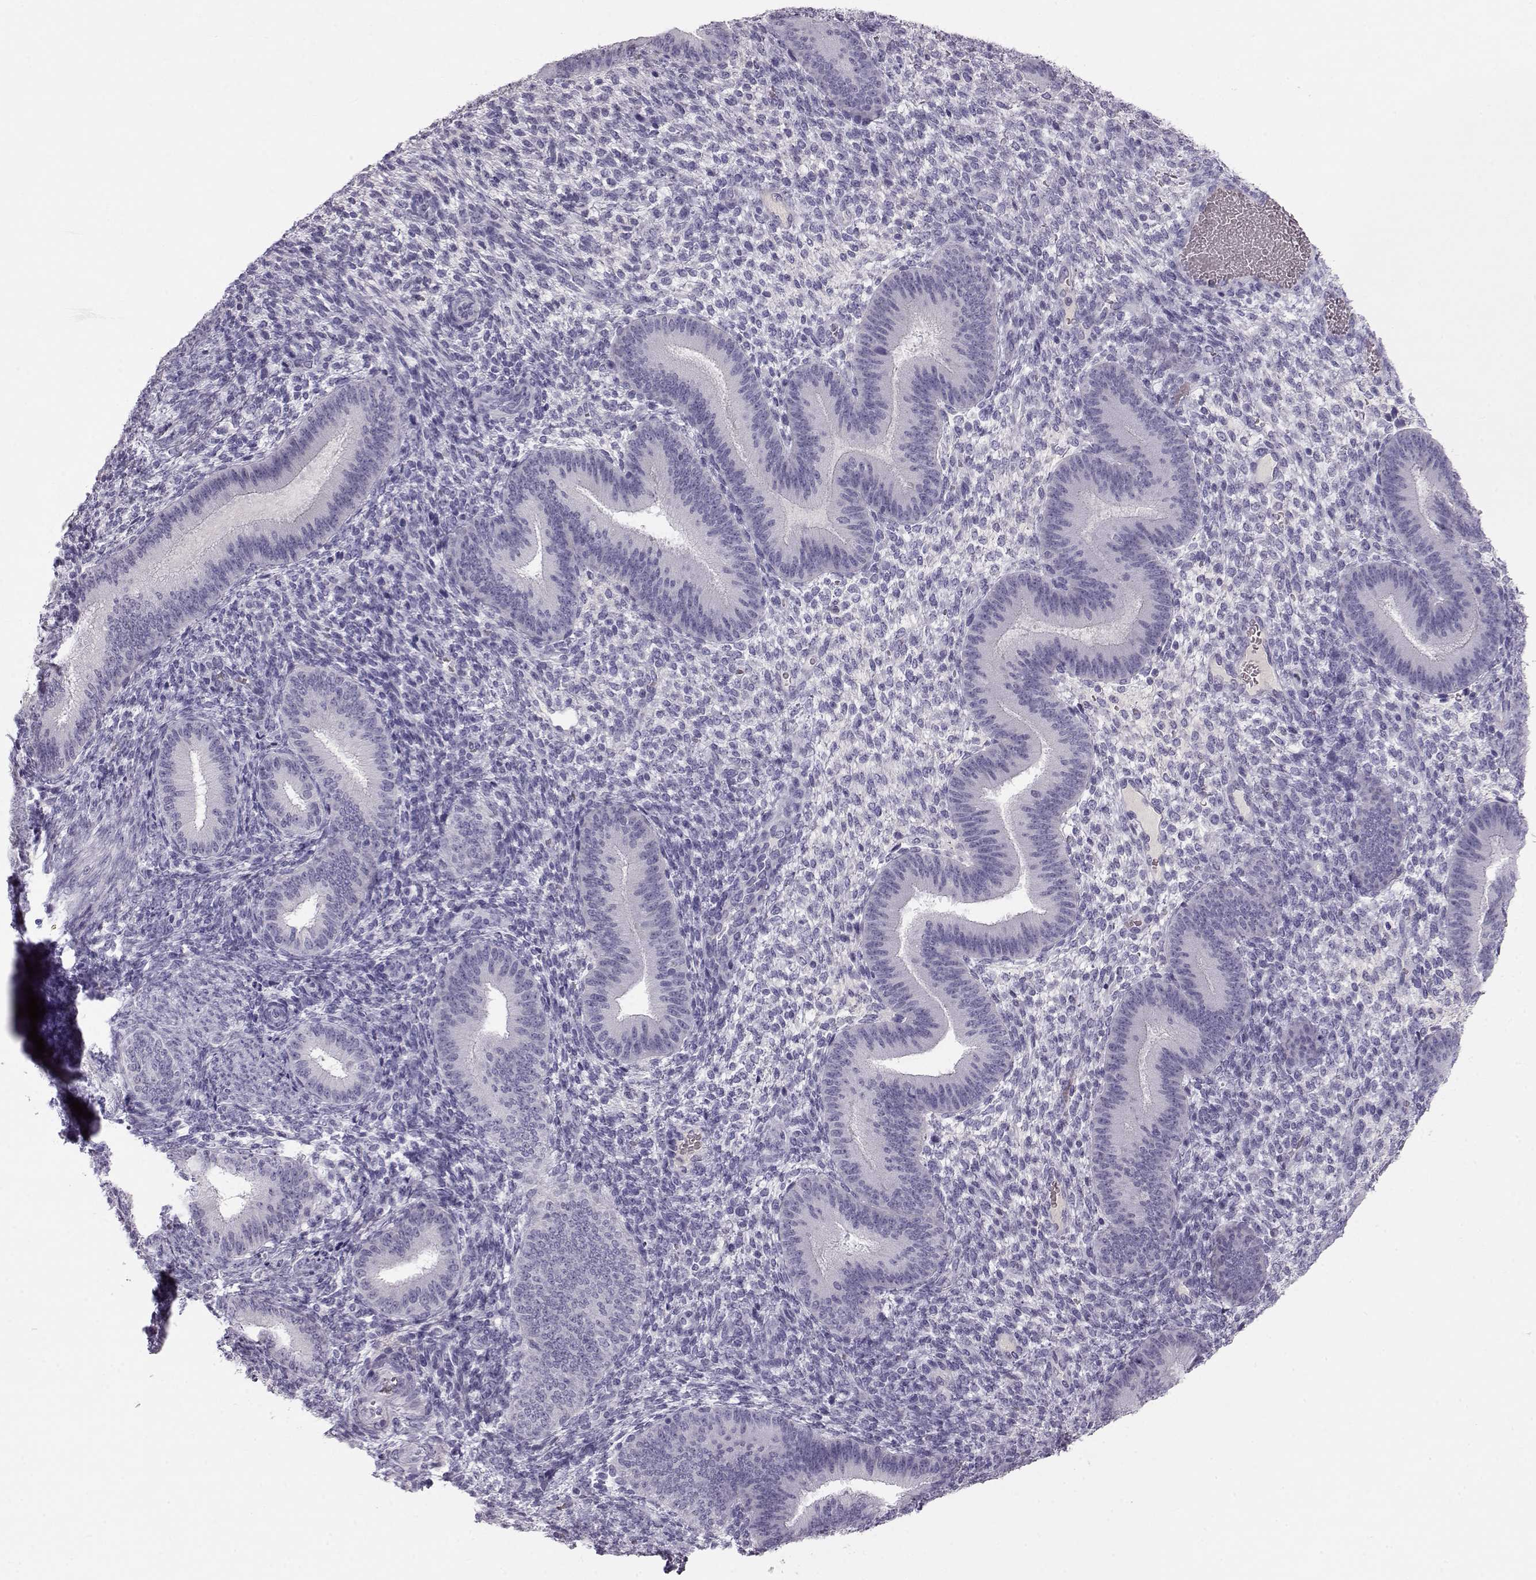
{"staining": {"intensity": "negative", "quantity": "none", "location": "none"}, "tissue": "endometrium", "cell_type": "Cells in endometrial stroma", "image_type": "normal", "snomed": [{"axis": "morphology", "description": "Normal tissue, NOS"}, {"axis": "topography", "description": "Endometrium"}], "caption": "An immunohistochemistry image of normal endometrium is shown. There is no staining in cells in endometrial stroma of endometrium. The staining was performed using DAB to visualize the protein expression in brown, while the nuclei were stained in blue with hematoxylin (Magnification: 20x).", "gene": "GPR26", "patient": {"sex": "female", "age": 39}}